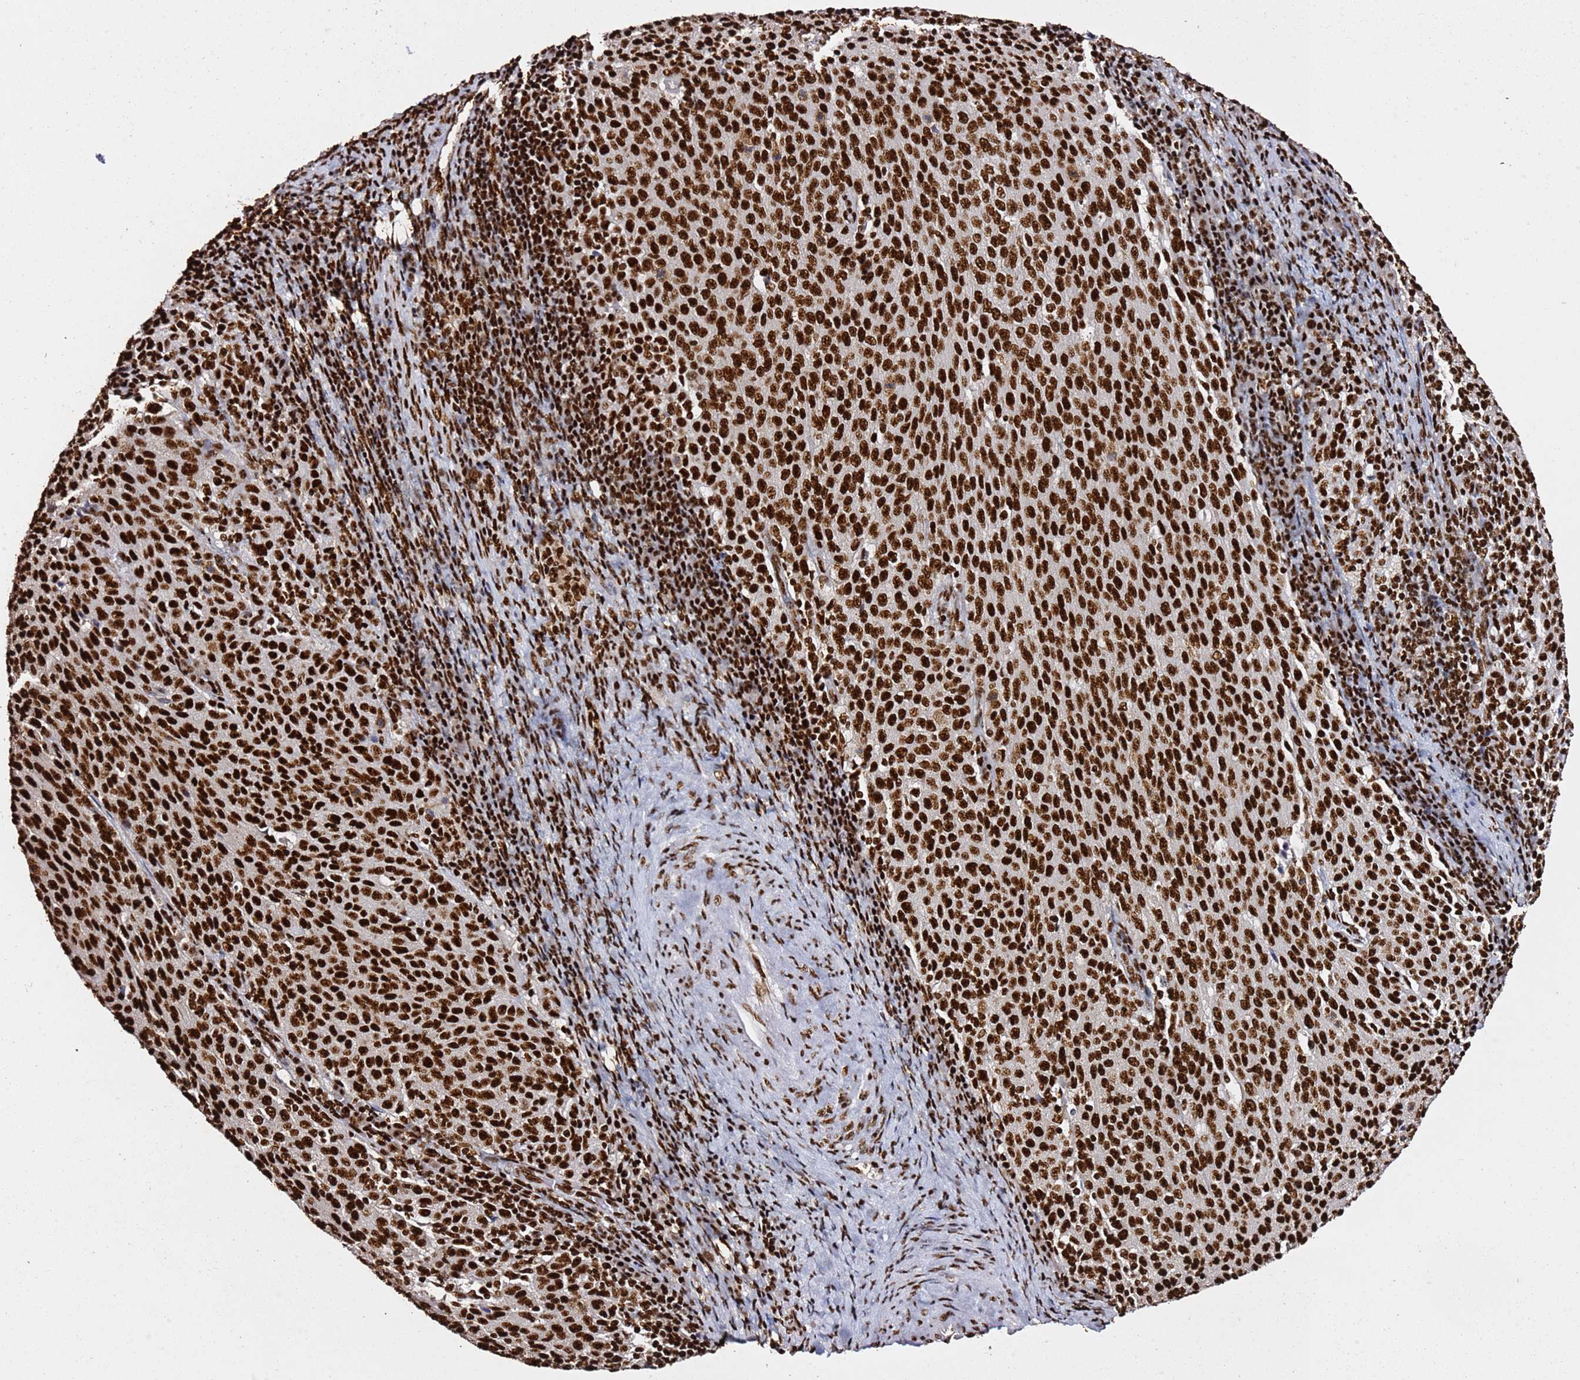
{"staining": {"intensity": "strong", "quantity": ">75%", "location": "nuclear"}, "tissue": "cervical cancer", "cell_type": "Tumor cells", "image_type": "cancer", "snomed": [{"axis": "morphology", "description": "Squamous cell carcinoma, NOS"}, {"axis": "topography", "description": "Cervix"}], "caption": "Cervical cancer stained with a protein marker displays strong staining in tumor cells.", "gene": "C6orf226", "patient": {"sex": "female", "age": 46}}